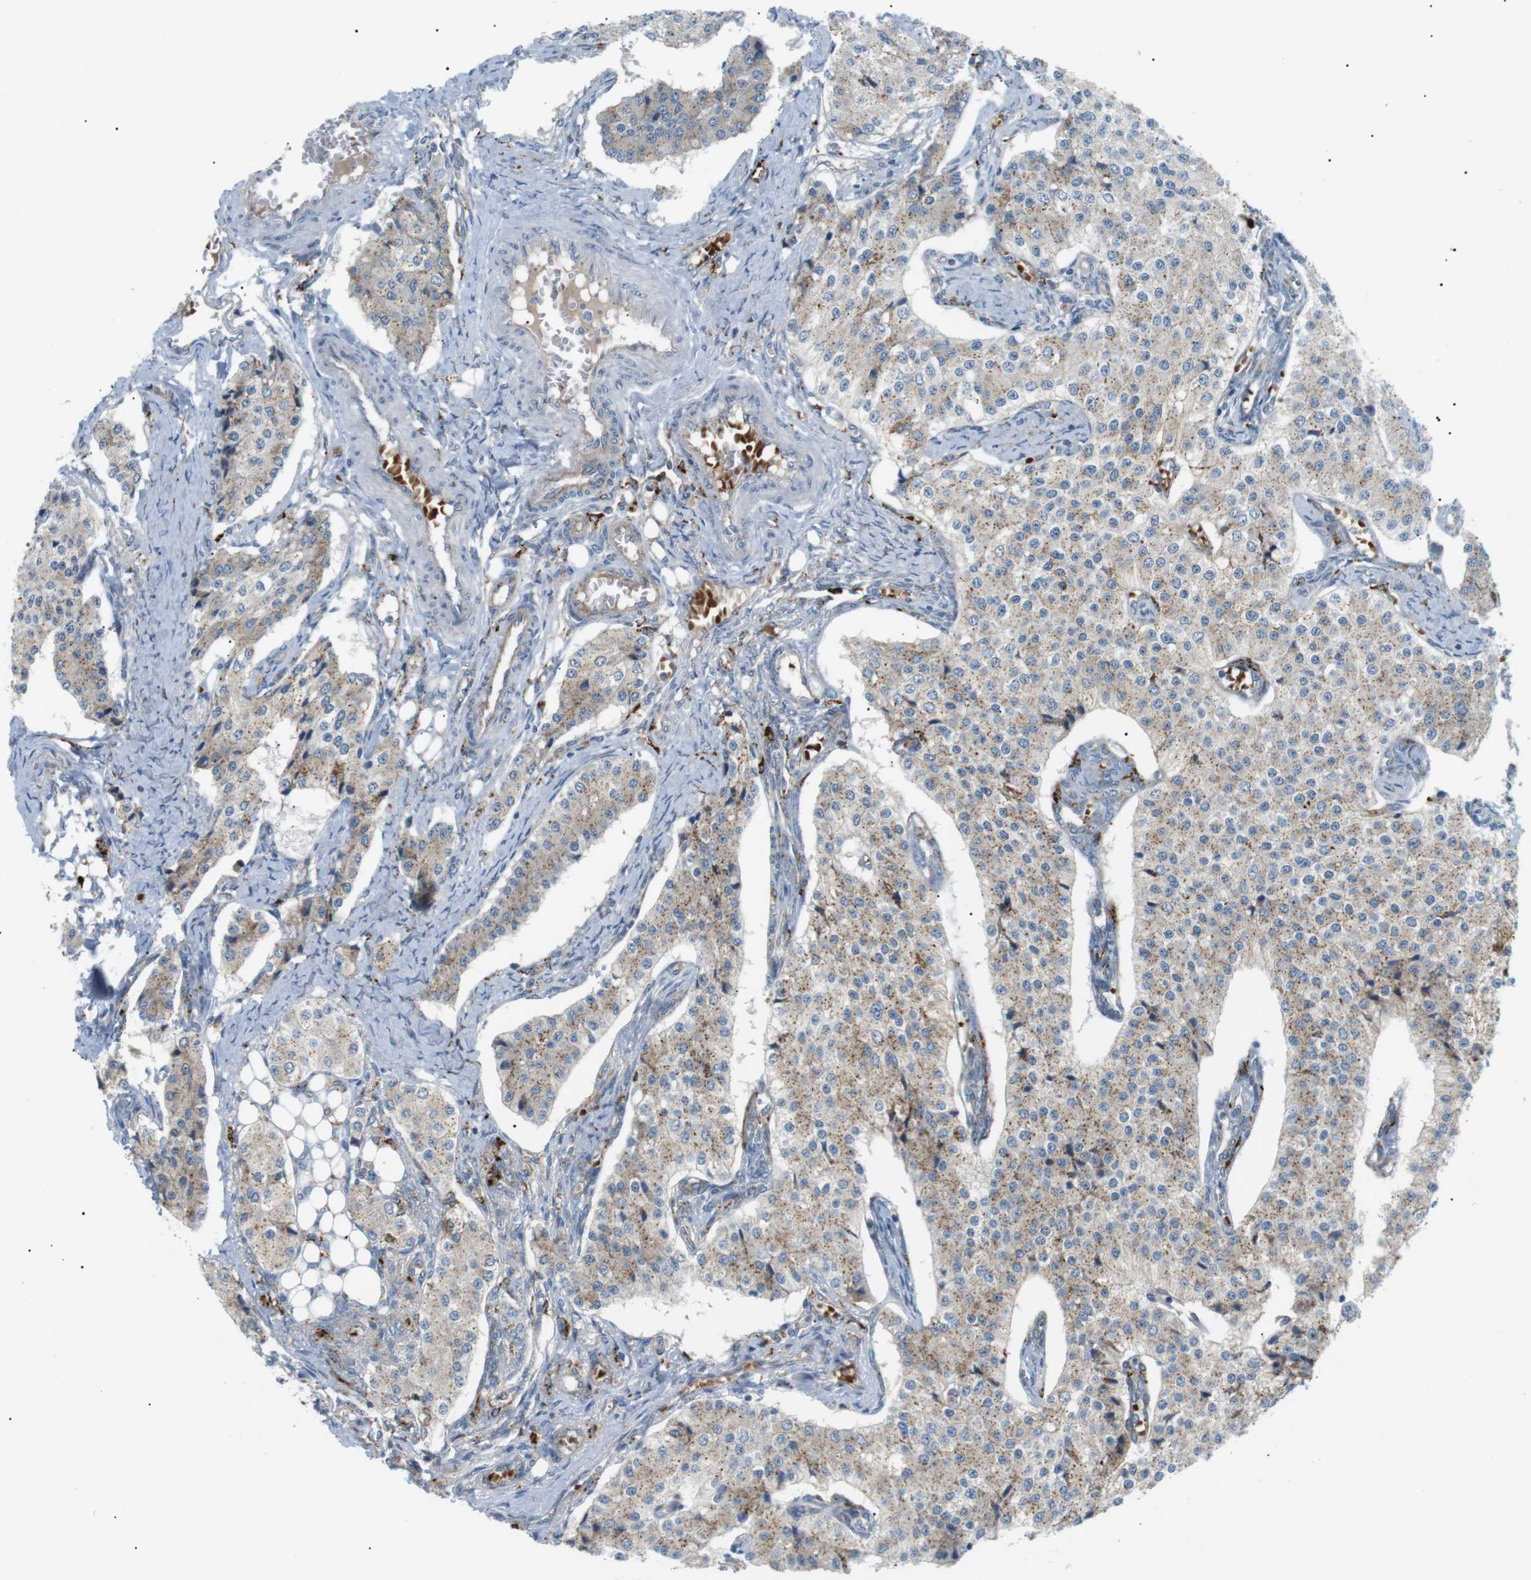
{"staining": {"intensity": "weak", "quantity": ">75%", "location": "cytoplasmic/membranous"}, "tissue": "carcinoid", "cell_type": "Tumor cells", "image_type": "cancer", "snomed": [{"axis": "morphology", "description": "Carcinoid, malignant, NOS"}, {"axis": "topography", "description": "Colon"}], "caption": "This is an image of immunohistochemistry (IHC) staining of carcinoid, which shows weak expression in the cytoplasmic/membranous of tumor cells.", "gene": "B4GALNT2", "patient": {"sex": "female", "age": 52}}